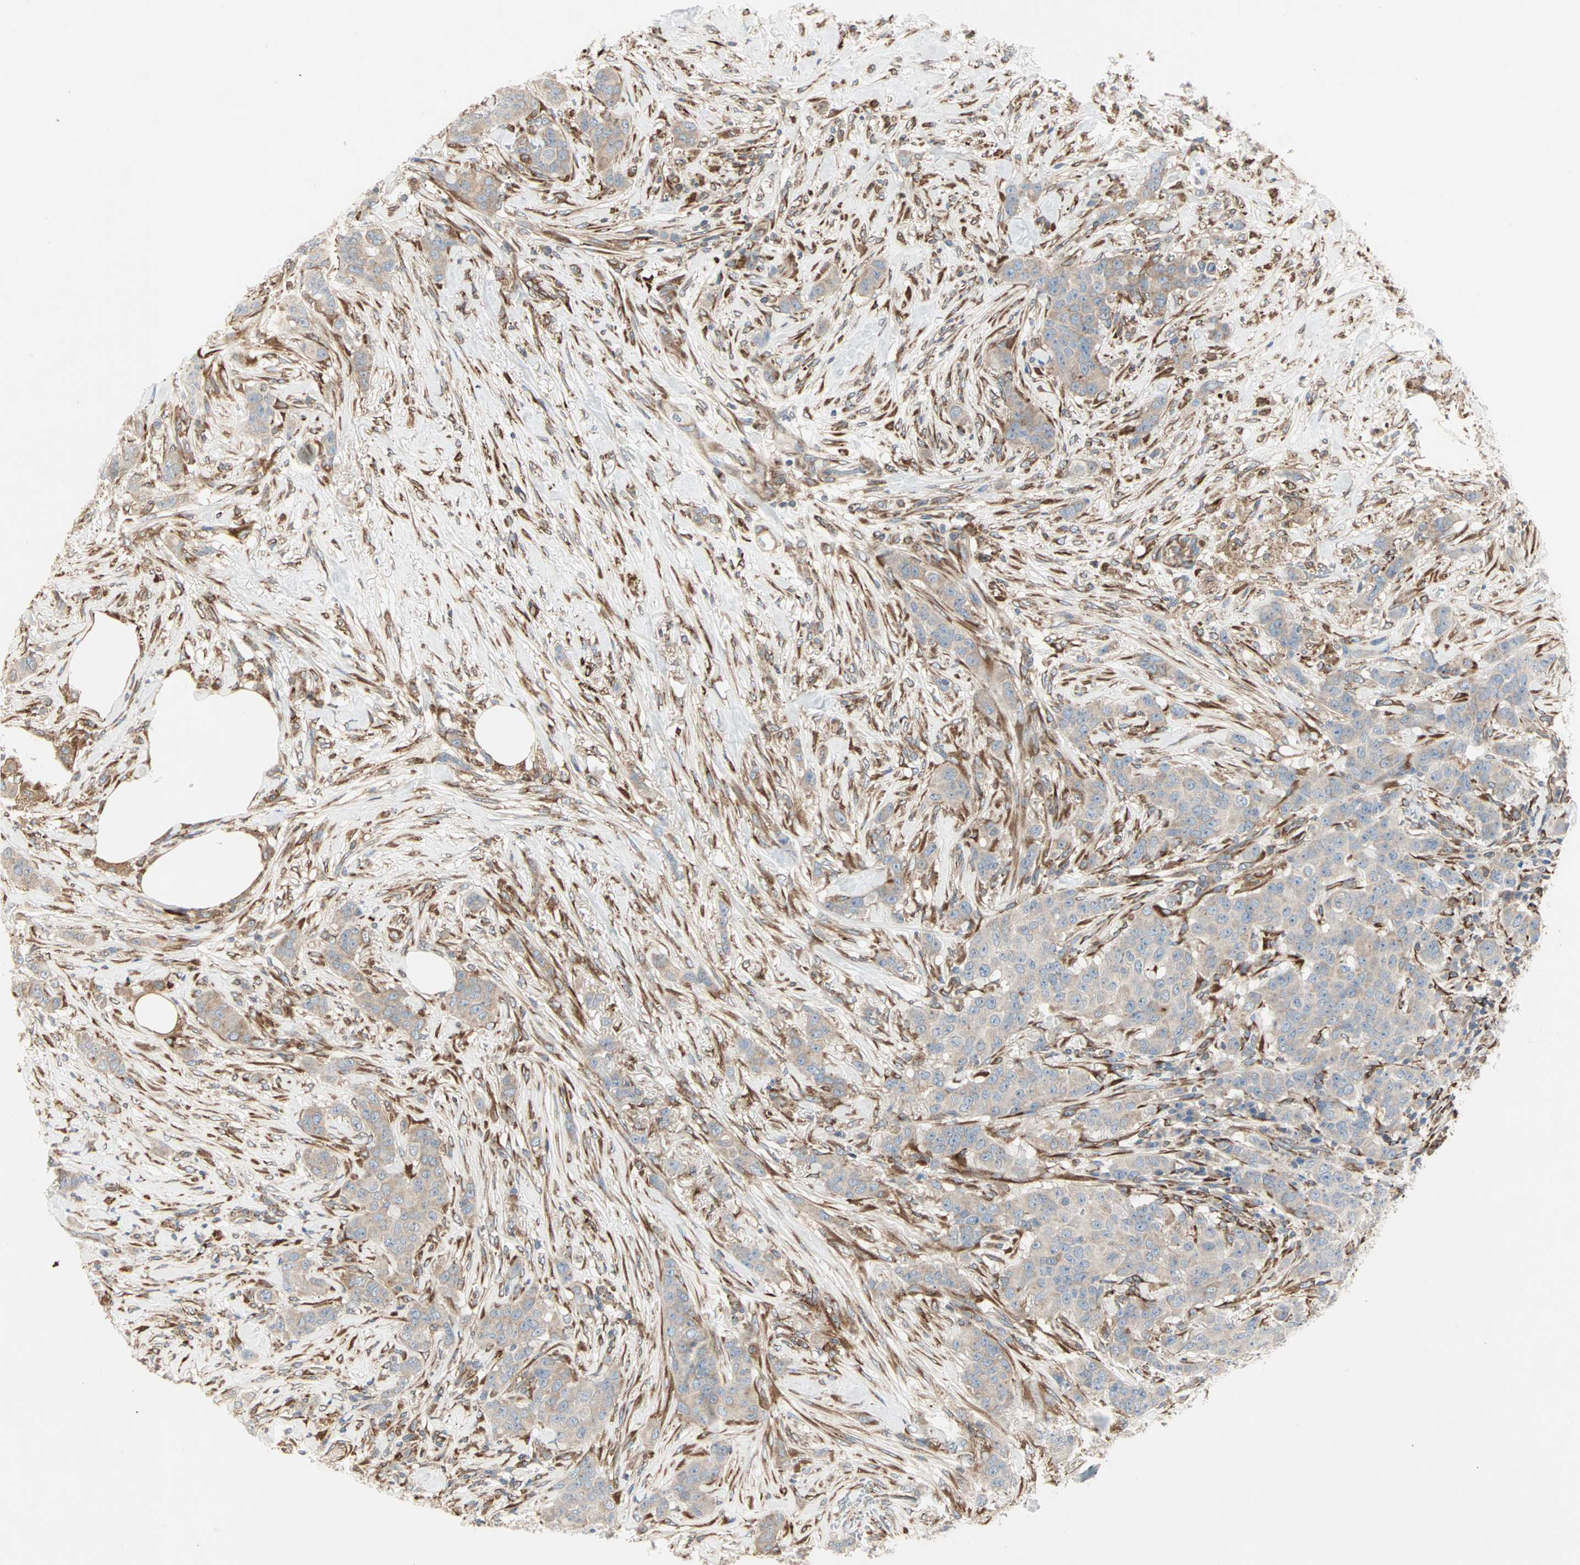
{"staining": {"intensity": "moderate", "quantity": ">75%", "location": "cytoplasmic/membranous"}, "tissue": "breast cancer", "cell_type": "Tumor cells", "image_type": "cancer", "snomed": [{"axis": "morphology", "description": "Duct carcinoma"}, {"axis": "topography", "description": "Breast"}], "caption": "Immunohistochemical staining of human breast cancer (intraductal carcinoma) displays medium levels of moderate cytoplasmic/membranous protein expression in about >75% of tumor cells.", "gene": "H6PD", "patient": {"sex": "female", "age": 40}}